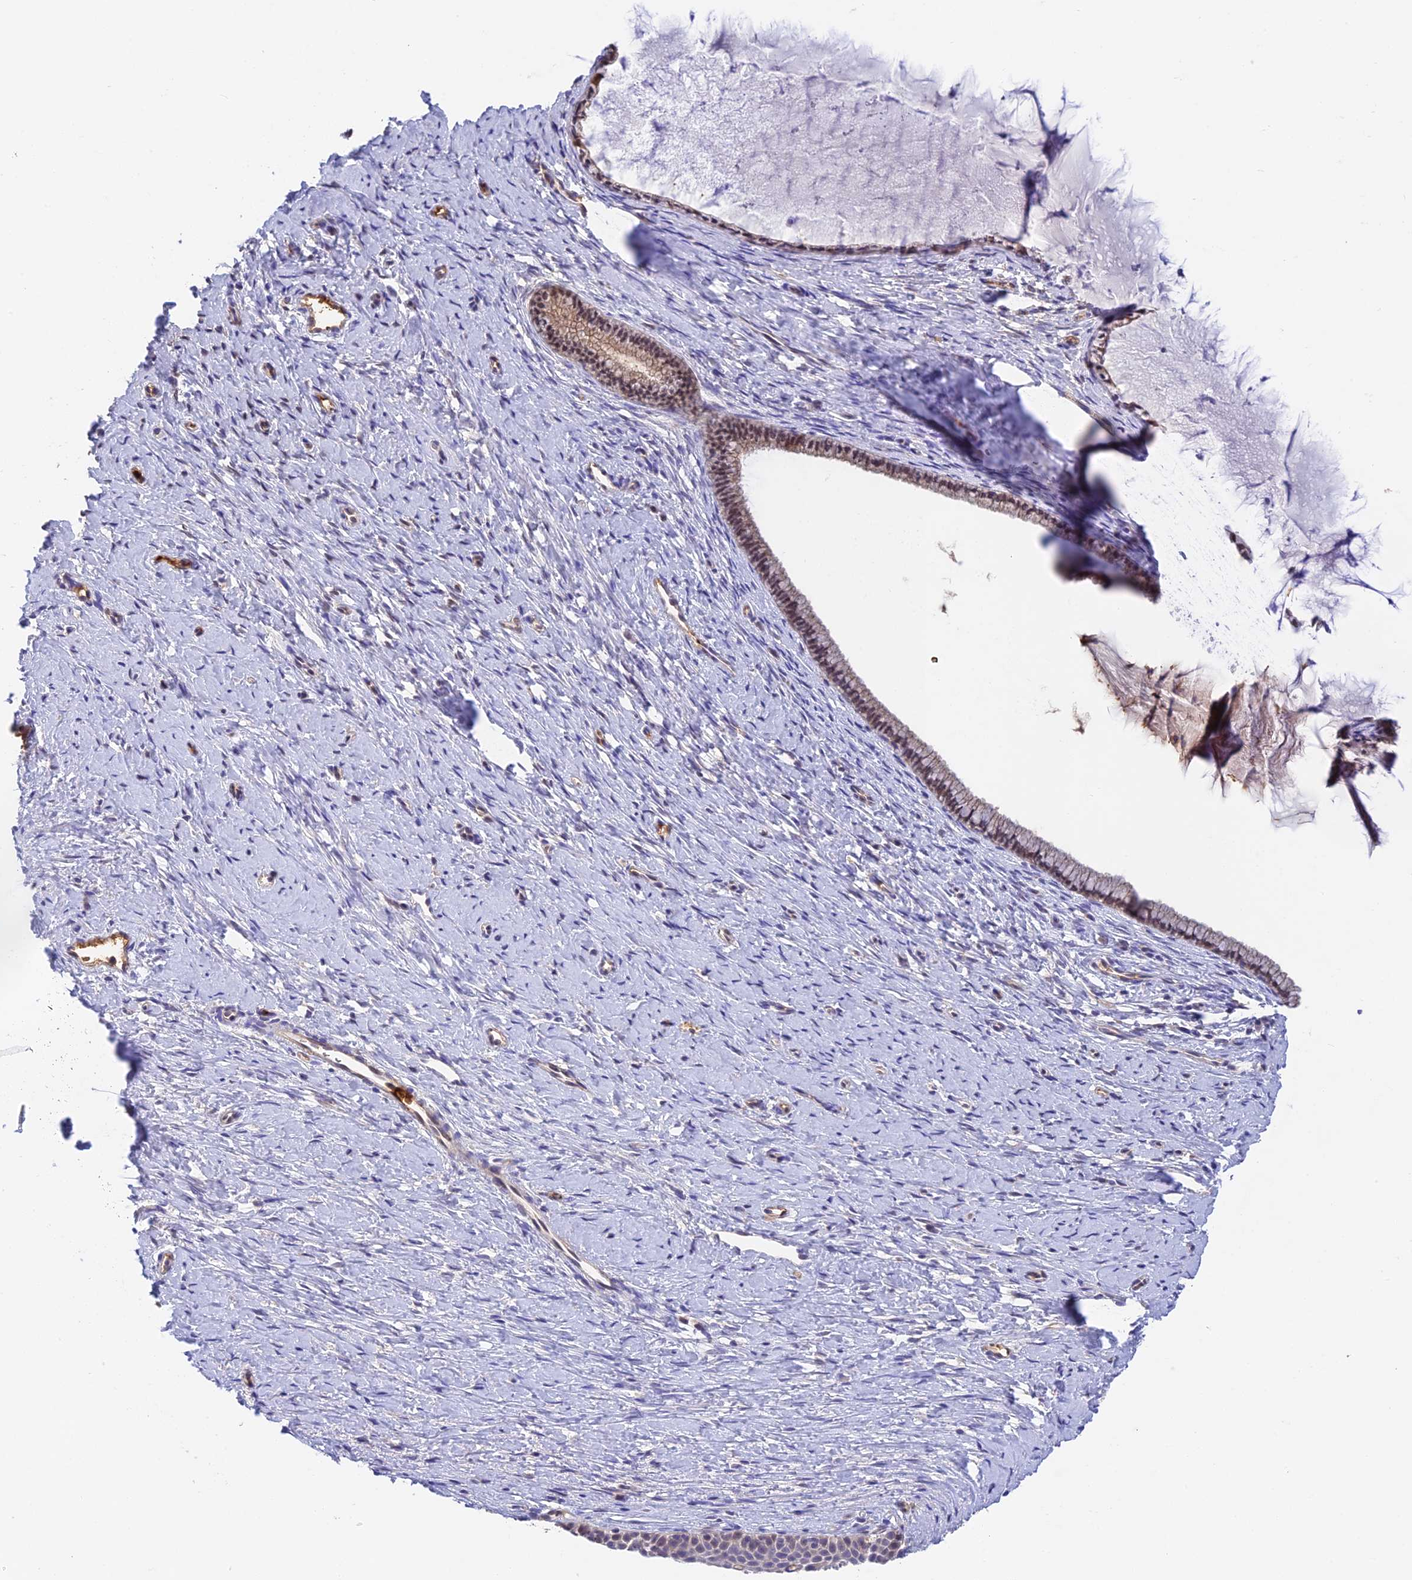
{"staining": {"intensity": "weak", "quantity": "25%-75%", "location": "cytoplasmic/membranous"}, "tissue": "cervix", "cell_type": "Glandular cells", "image_type": "normal", "snomed": [{"axis": "morphology", "description": "Normal tissue, NOS"}, {"axis": "topography", "description": "Cervix"}], "caption": "Immunohistochemistry (IHC) photomicrograph of unremarkable cervix: cervix stained using immunohistochemistry reveals low levels of weak protein expression localized specifically in the cytoplasmic/membranous of glandular cells, appearing as a cytoplasmic/membranous brown color.", "gene": "HDHD2", "patient": {"sex": "female", "age": 36}}